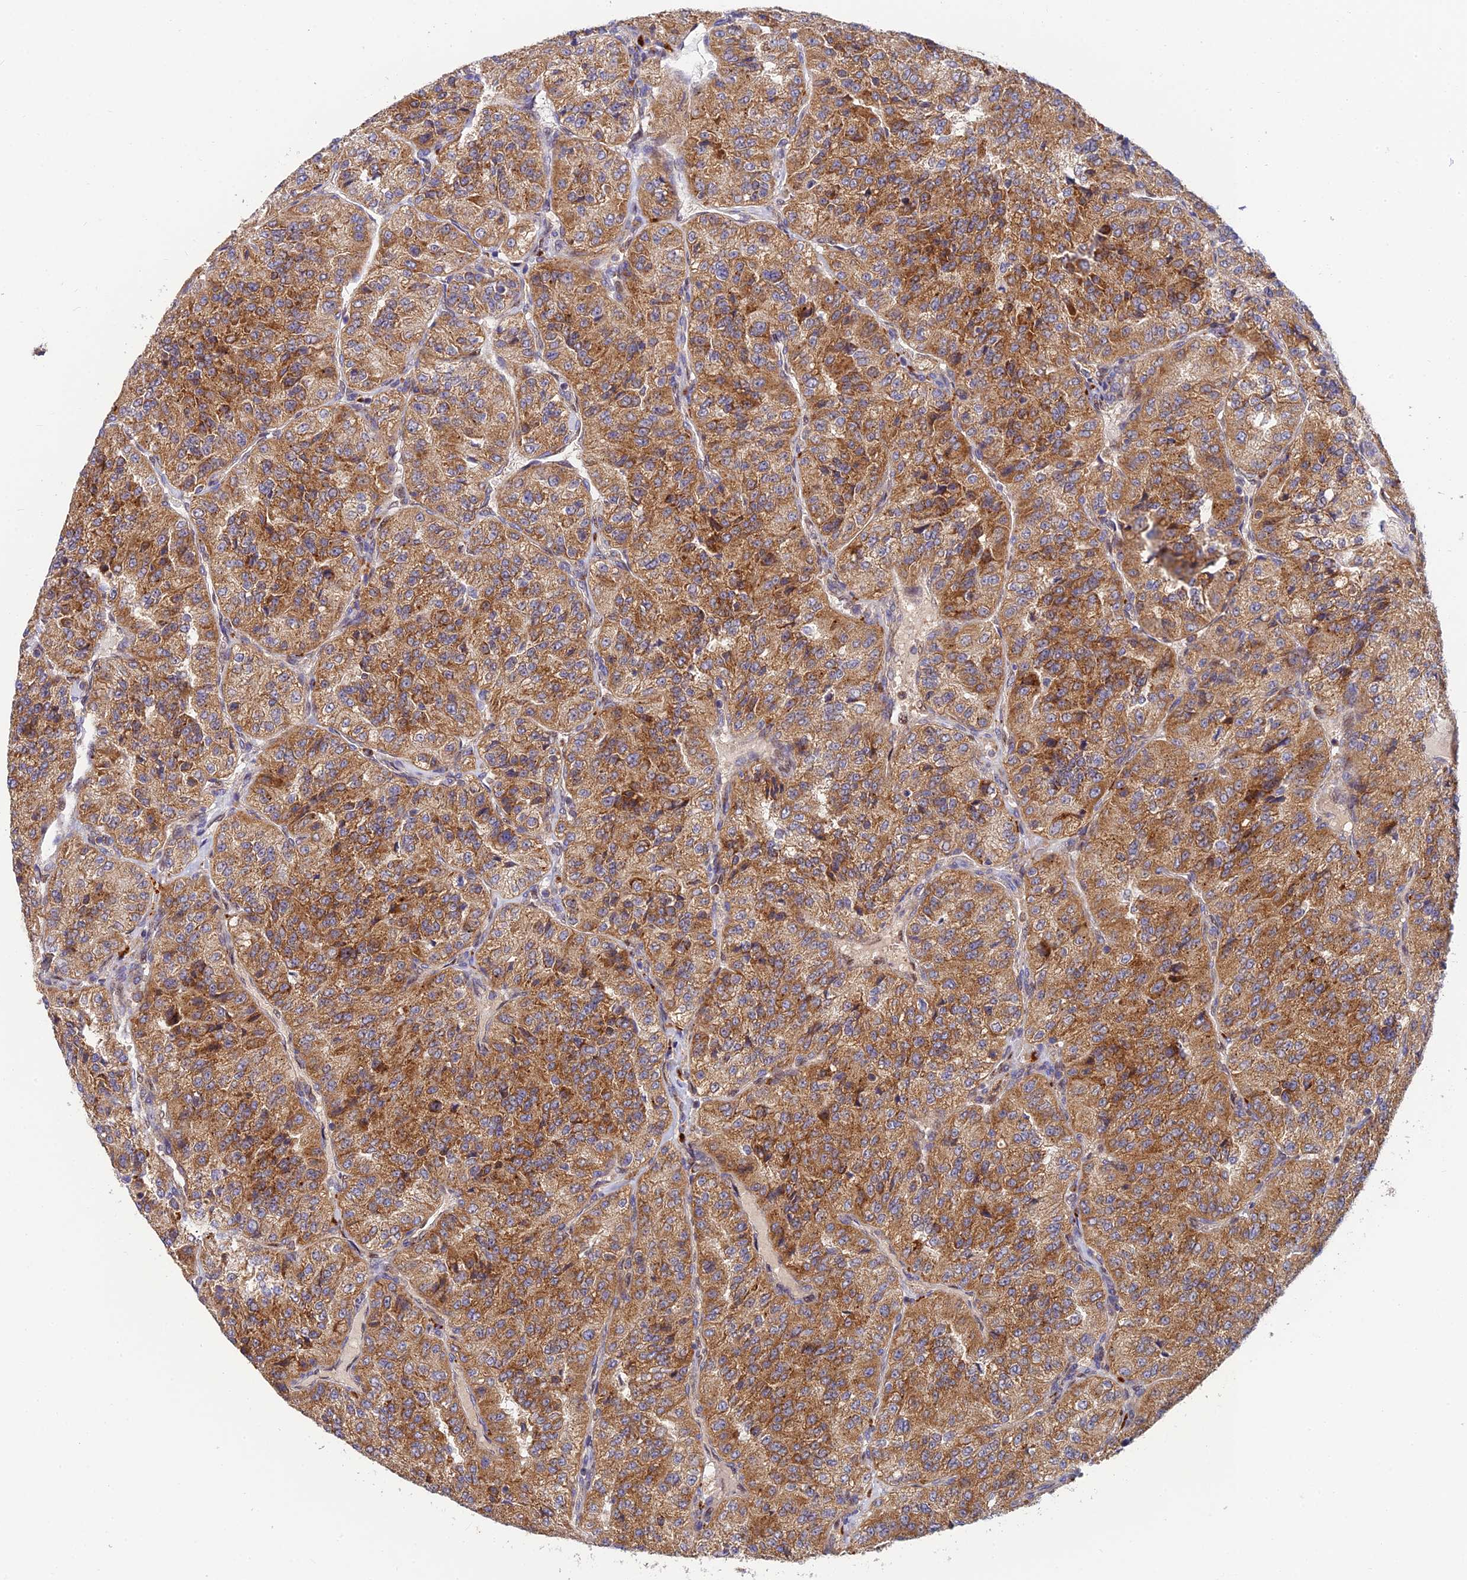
{"staining": {"intensity": "moderate", "quantity": ">75%", "location": "cytoplasmic/membranous"}, "tissue": "renal cancer", "cell_type": "Tumor cells", "image_type": "cancer", "snomed": [{"axis": "morphology", "description": "Adenocarcinoma, NOS"}, {"axis": "topography", "description": "Kidney"}], "caption": "Moderate cytoplasmic/membranous protein expression is present in approximately >75% of tumor cells in renal cancer (adenocarcinoma).", "gene": "PODNL1", "patient": {"sex": "female", "age": 63}}